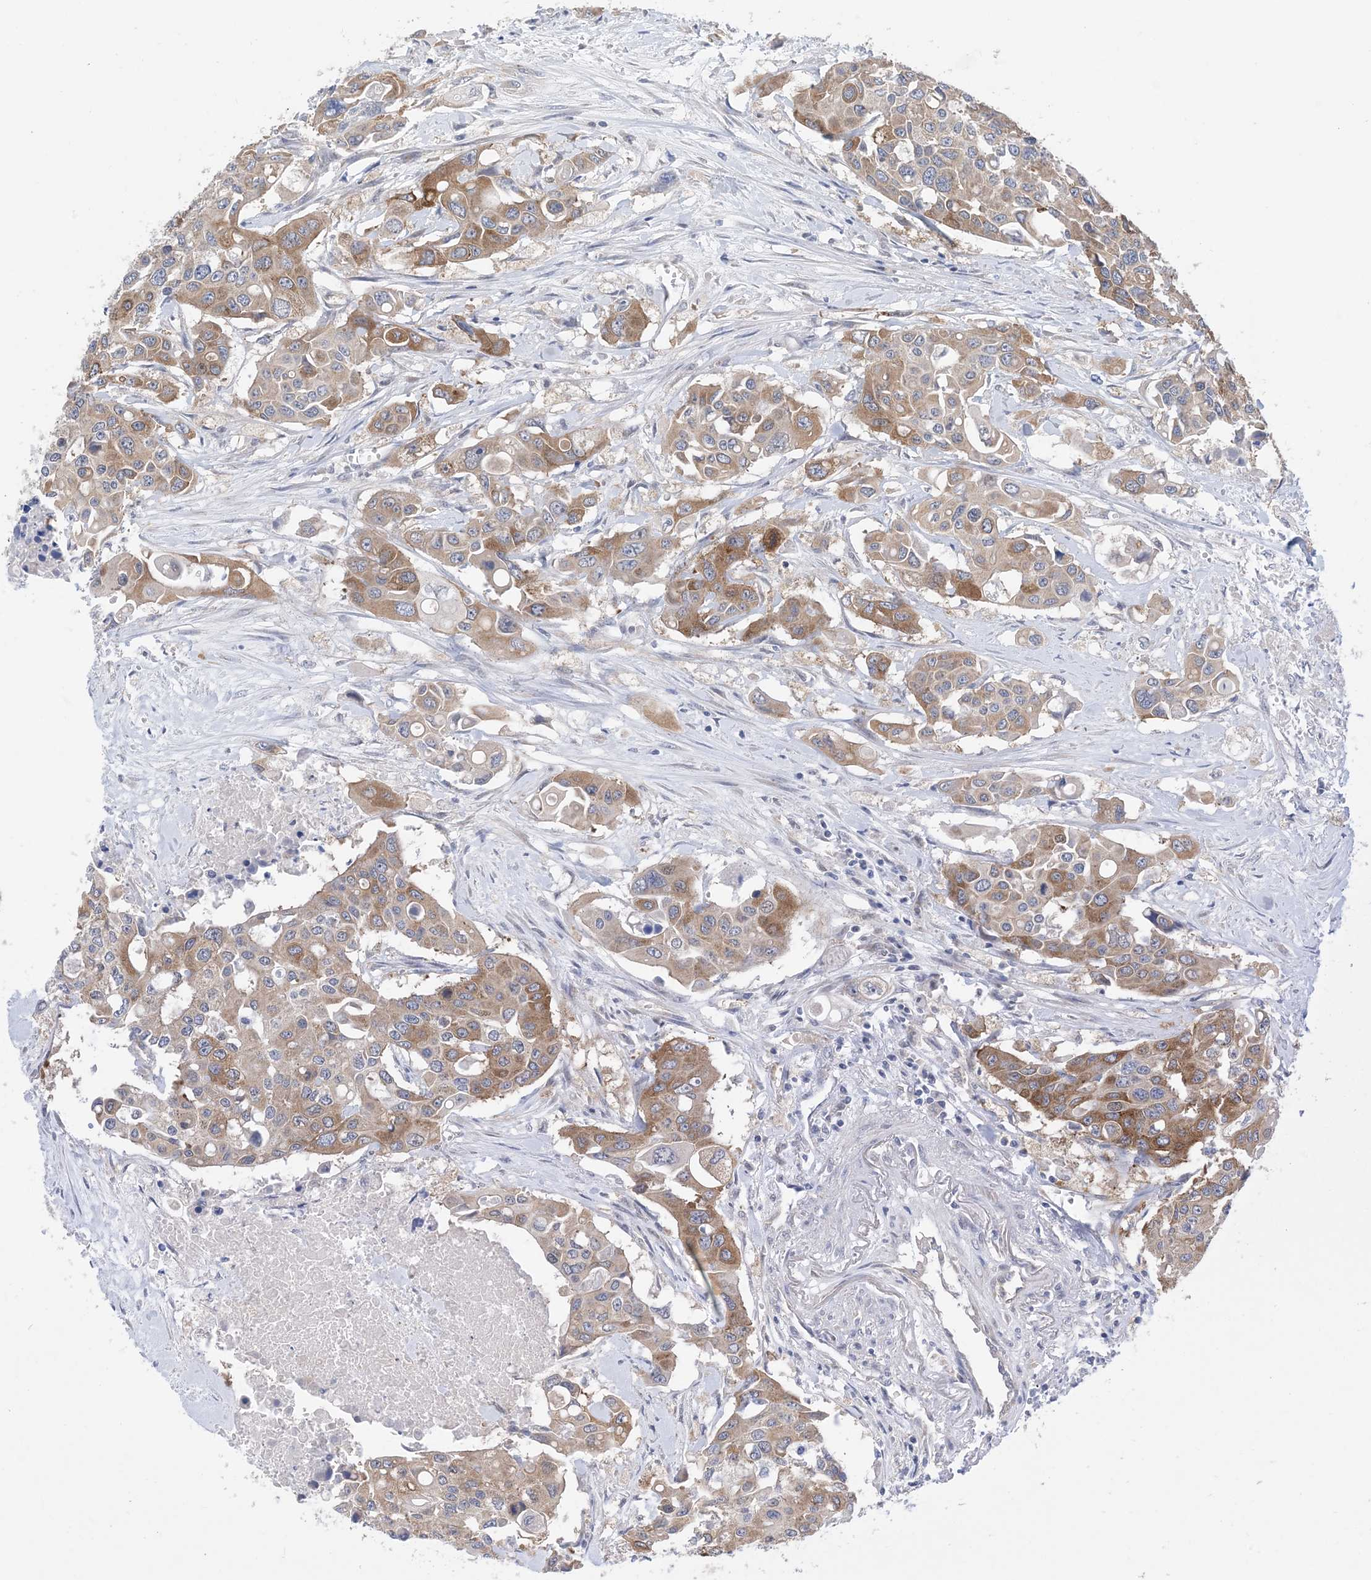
{"staining": {"intensity": "moderate", "quantity": ">75%", "location": "cytoplasmic/membranous"}, "tissue": "colorectal cancer", "cell_type": "Tumor cells", "image_type": "cancer", "snomed": [{"axis": "morphology", "description": "Adenocarcinoma, NOS"}, {"axis": "topography", "description": "Colon"}], "caption": "The micrograph shows immunohistochemical staining of colorectal adenocarcinoma. There is moderate cytoplasmic/membranous staining is seen in about >75% of tumor cells.", "gene": "EHBP1", "patient": {"sex": "male", "age": 77}}